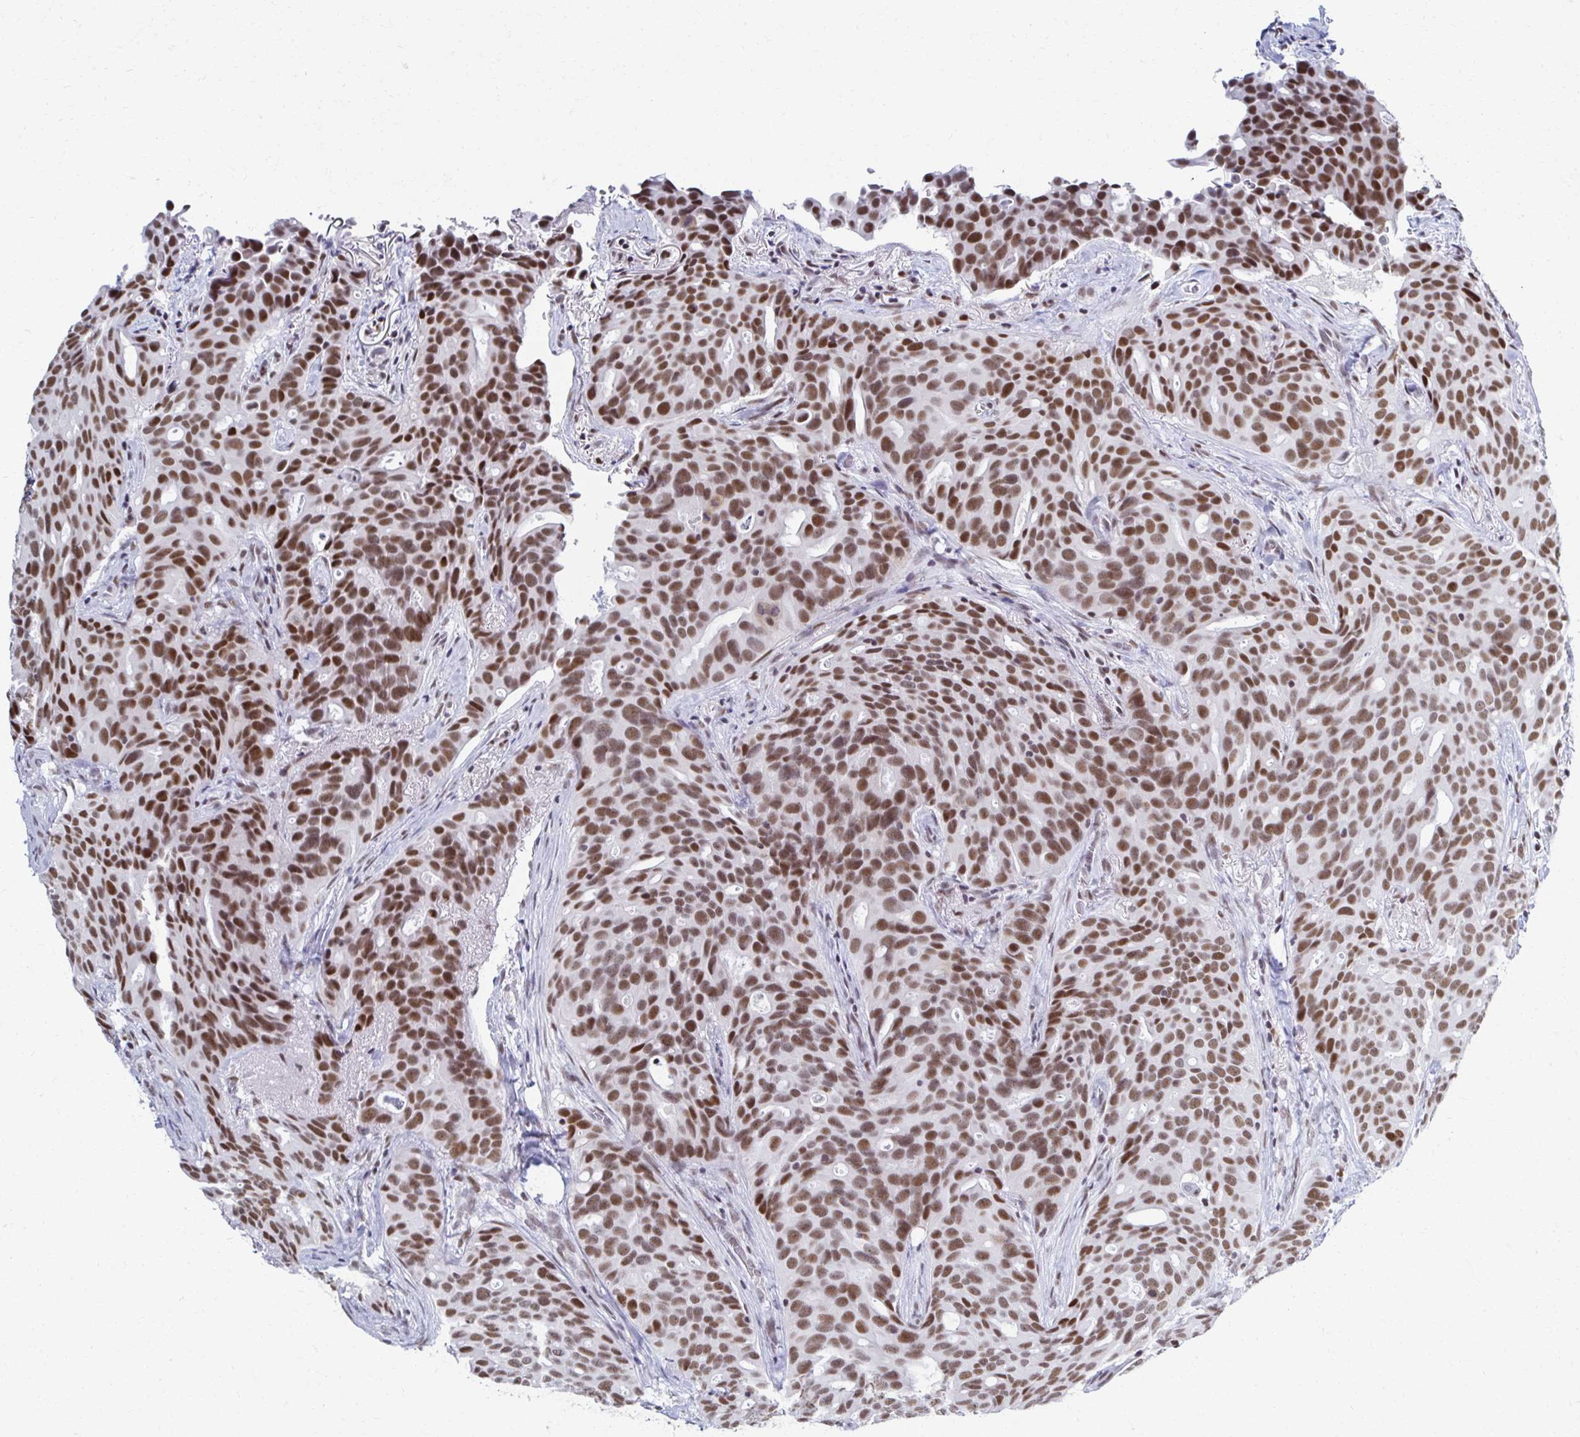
{"staining": {"intensity": "moderate", "quantity": ">75%", "location": "nuclear"}, "tissue": "breast cancer", "cell_type": "Tumor cells", "image_type": "cancer", "snomed": [{"axis": "morphology", "description": "Duct carcinoma"}, {"axis": "topography", "description": "Breast"}], "caption": "Tumor cells exhibit medium levels of moderate nuclear staining in approximately >75% of cells in breast cancer.", "gene": "IRF7", "patient": {"sex": "female", "age": 54}}